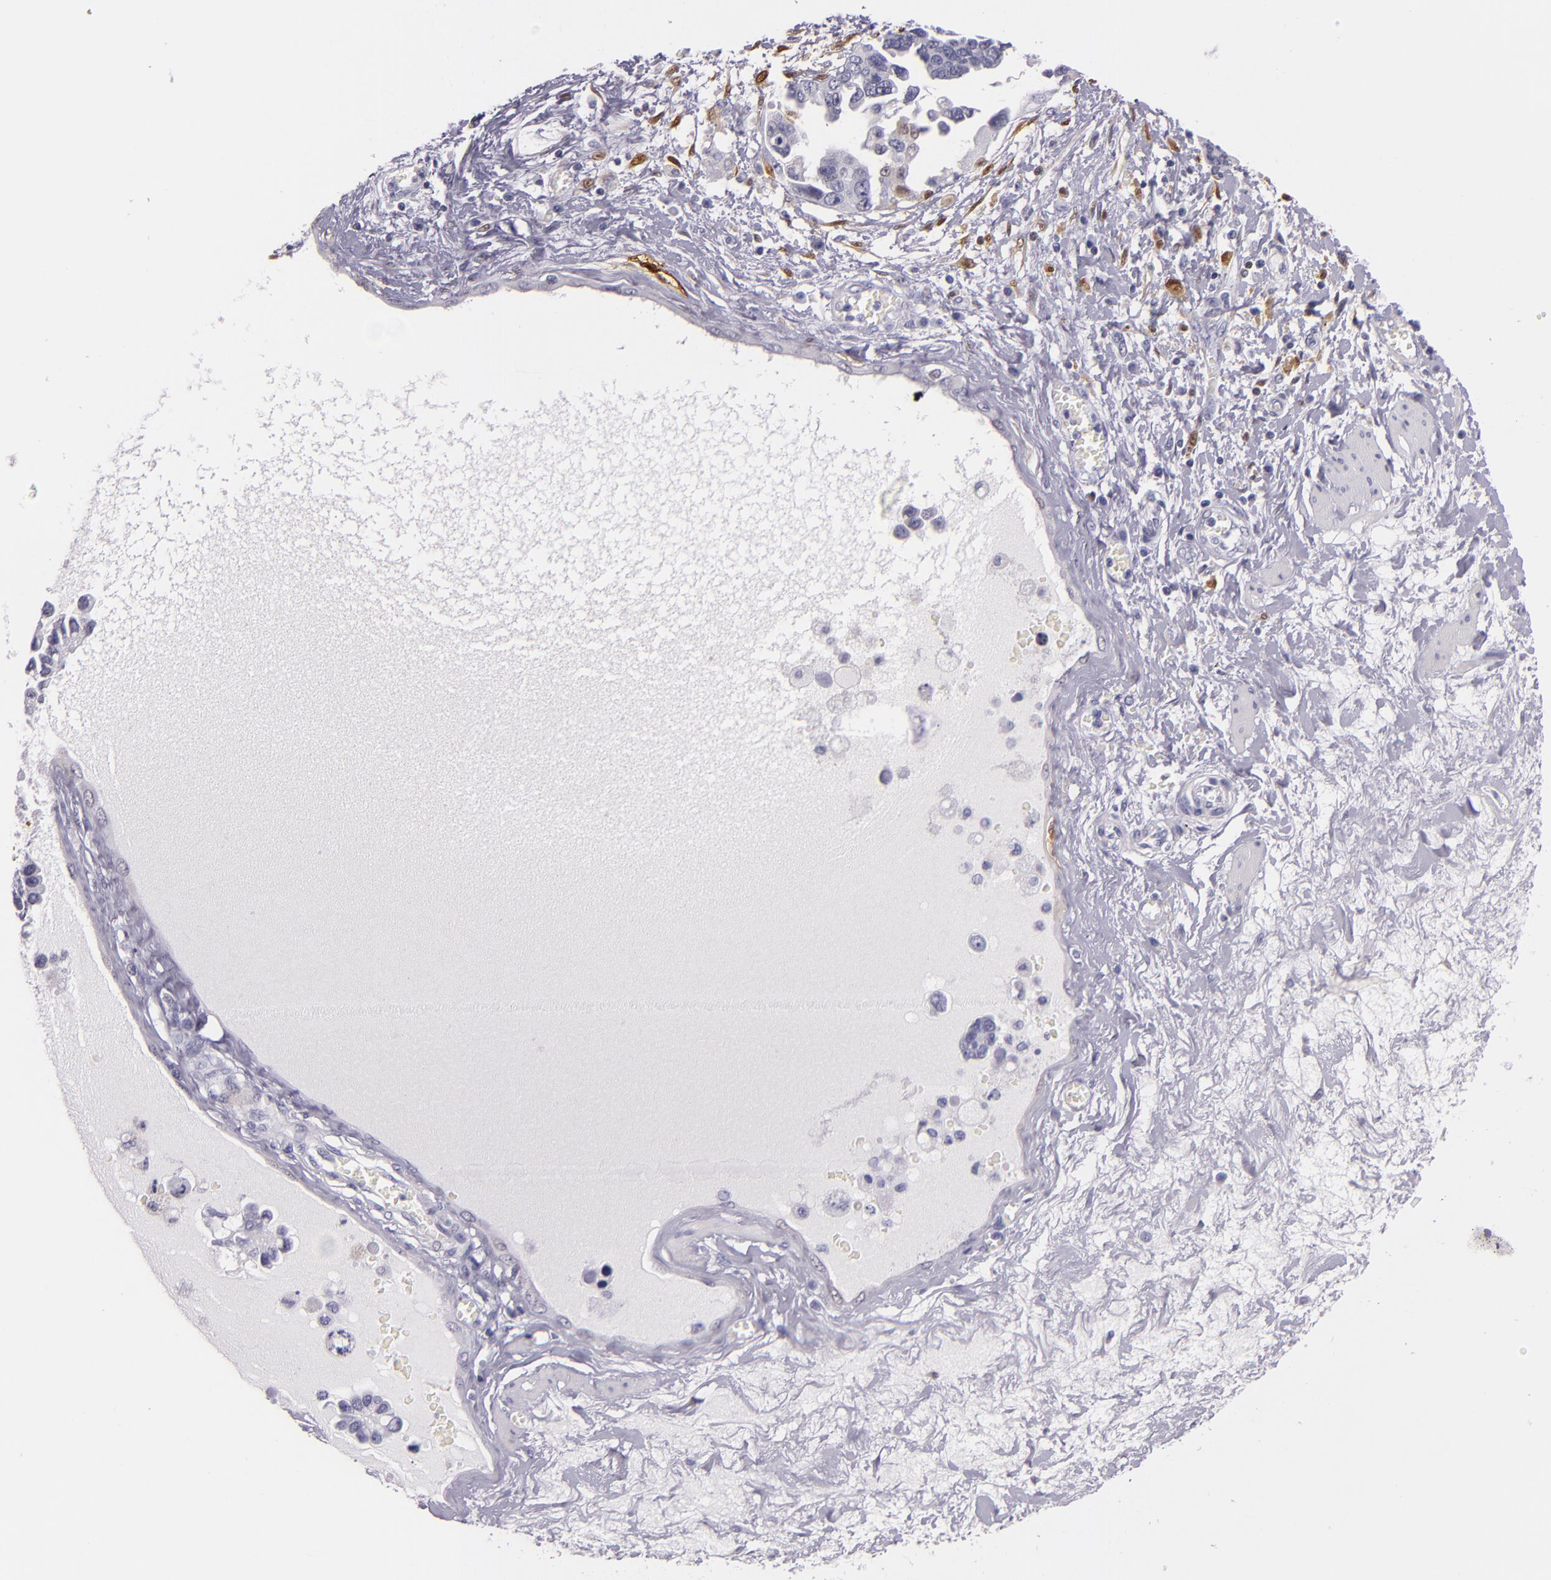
{"staining": {"intensity": "weak", "quantity": "<25%", "location": "nuclear"}, "tissue": "ovarian cancer", "cell_type": "Tumor cells", "image_type": "cancer", "snomed": [{"axis": "morphology", "description": "Cystadenocarcinoma, serous, NOS"}, {"axis": "topography", "description": "Ovary"}], "caption": "High magnification brightfield microscopy of ovarian serous cystadenocarcinoma stained with DAB (3,3'-diaminobenzidine) (brown) and counterstained with hematoxylin (blue): tumor cells show no significant expression. The staining was performed using DAB to visualize the protein expression in brown, while the nuclei were stained in blue with hematoxylin (Magnification: 20x).", "gene": "MT1A", "patient": {"sex": "female", "age": 63}}